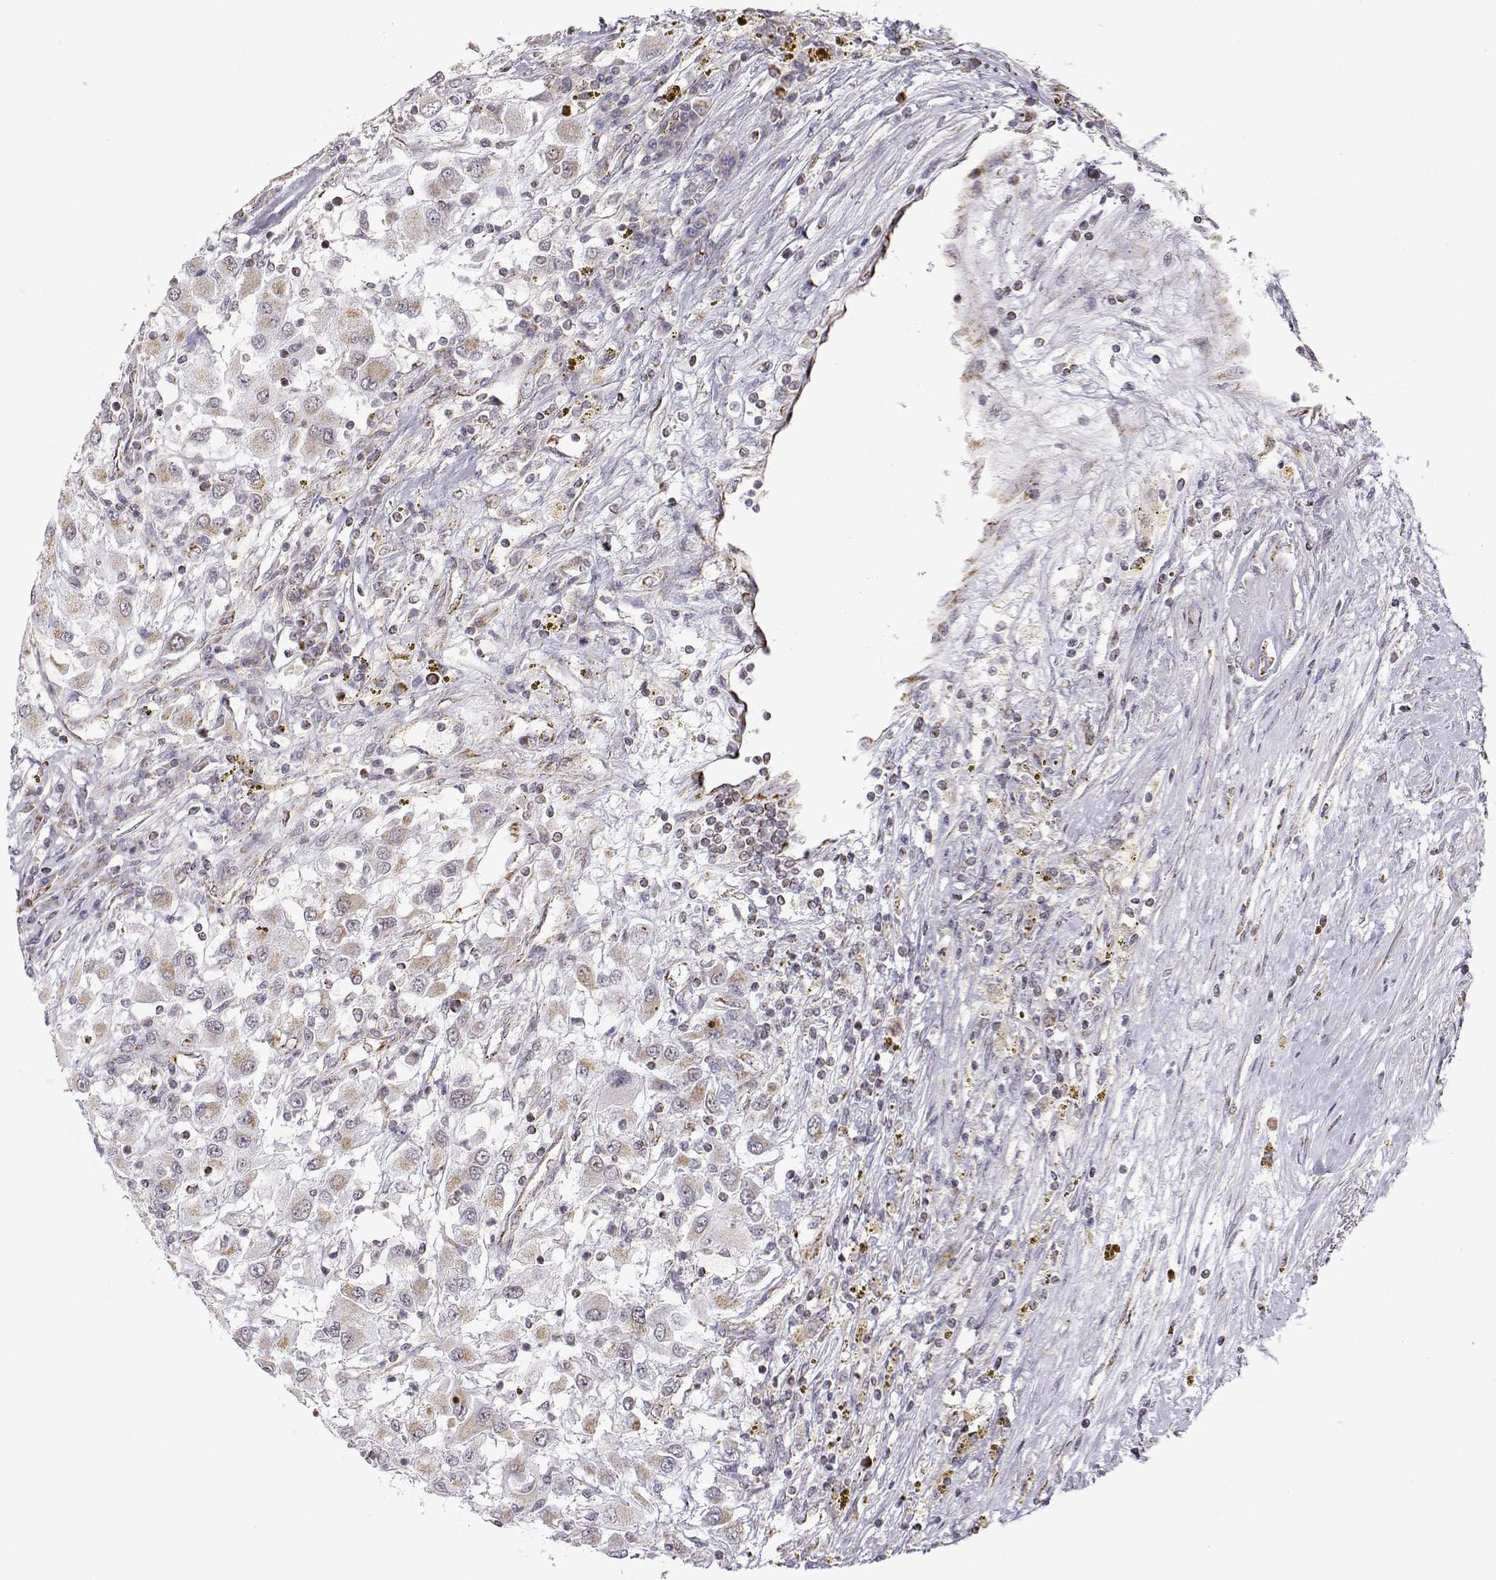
{"staining": {"intensity": "weak", "quantity": ">75%", "location": "cytoplasmic/membranous"}, "tissue": "renal cancer", "cell_type": "Tumor cells", "image_type": "cancer", "snomed": [{"axis": "morphology", "description": "Adenocarcinoma, NOS"}, {"axis": "topography", "description": "Kidney"}], "caption": "Immunohistochemical staining of renal cancer shows low levels of weak cytoplasmic/membranous staining in about >75% of tumor cells.", "gene": "EXOG", "patient": {"sex": "female", "age": 67}}